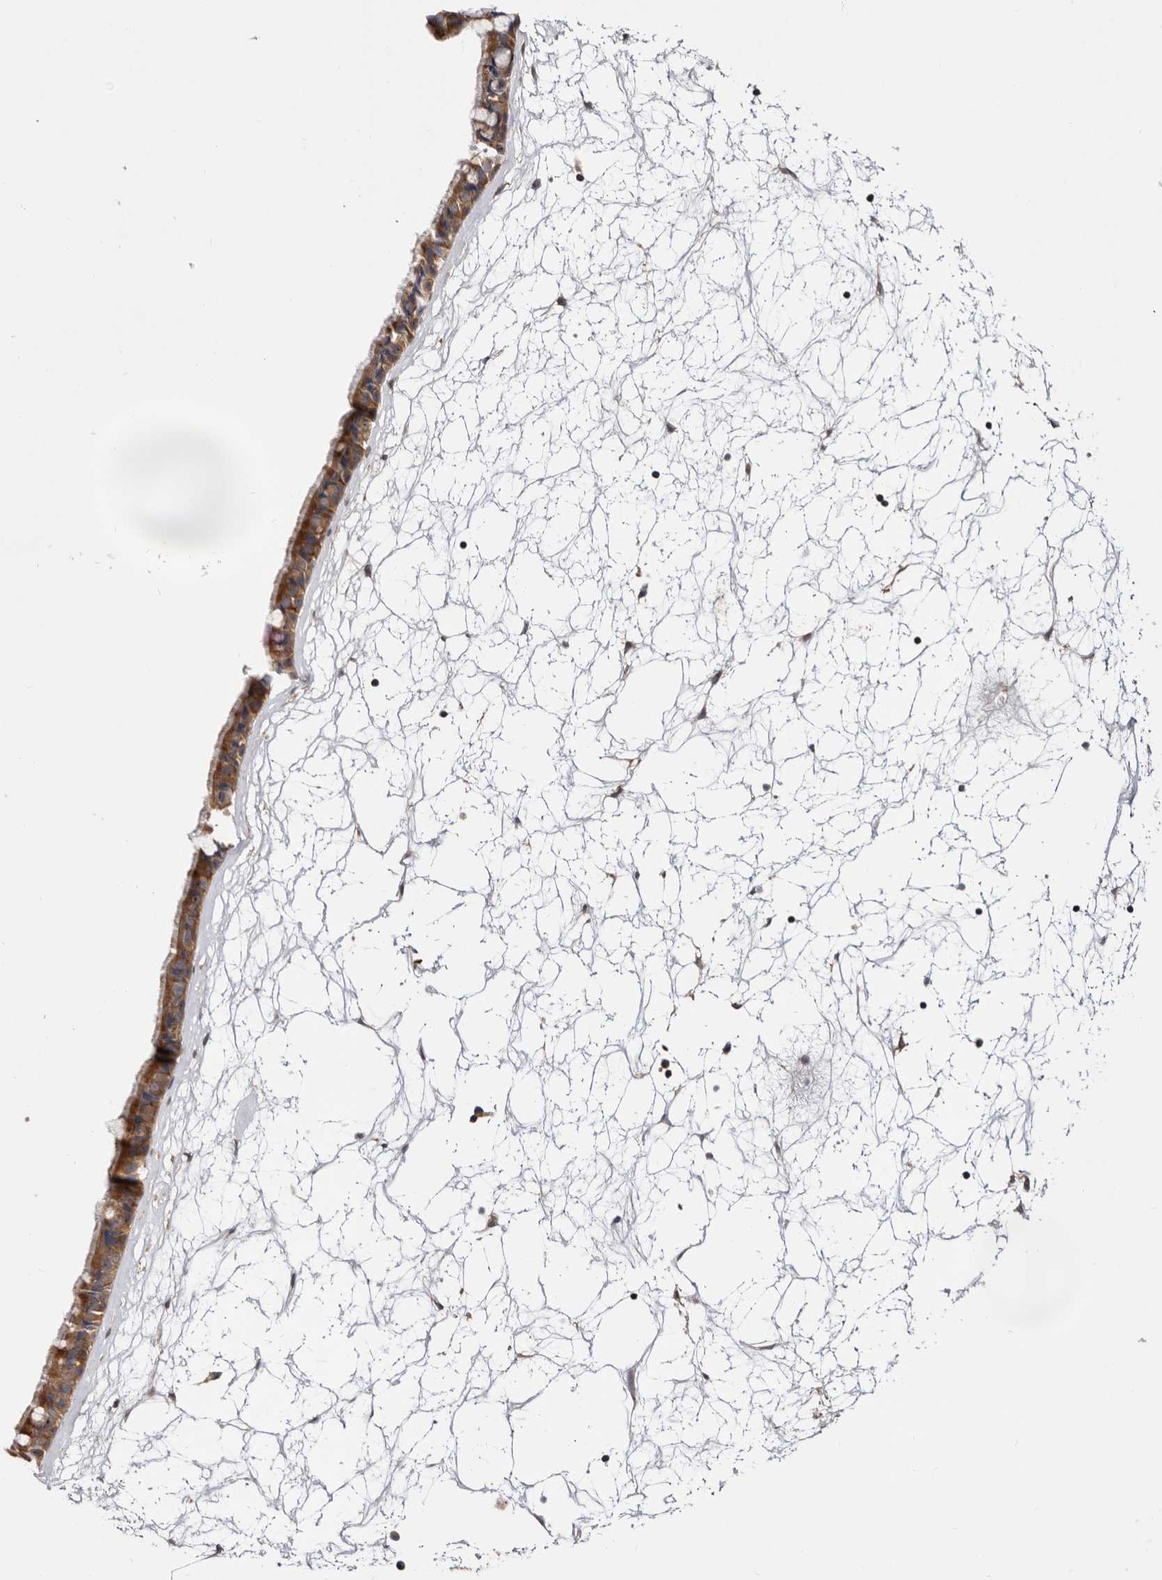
{"staining": {"intensity": "moderate", "quantity": ">75%", "location": "cytoplasmic/membranous,nuclear"}, "tissue": "nasopharynx", "cell_type": "Respiratory epithelial cells", "image_type": "normal", "snomed": [{"axis": "morphology", "description": "Normal tissue, NOS"}, {"axis": "topography", "description": "Nasopharynx"}], "caption": "Immunohistochemical staining of normal nasopharynx reveals moderate cytoplasmic/membranous,nuclear protein staining in about >75% of respiratory epithelial cells.", "gene": "PANK4", "patient": {"sex": "male", "age": 64}}